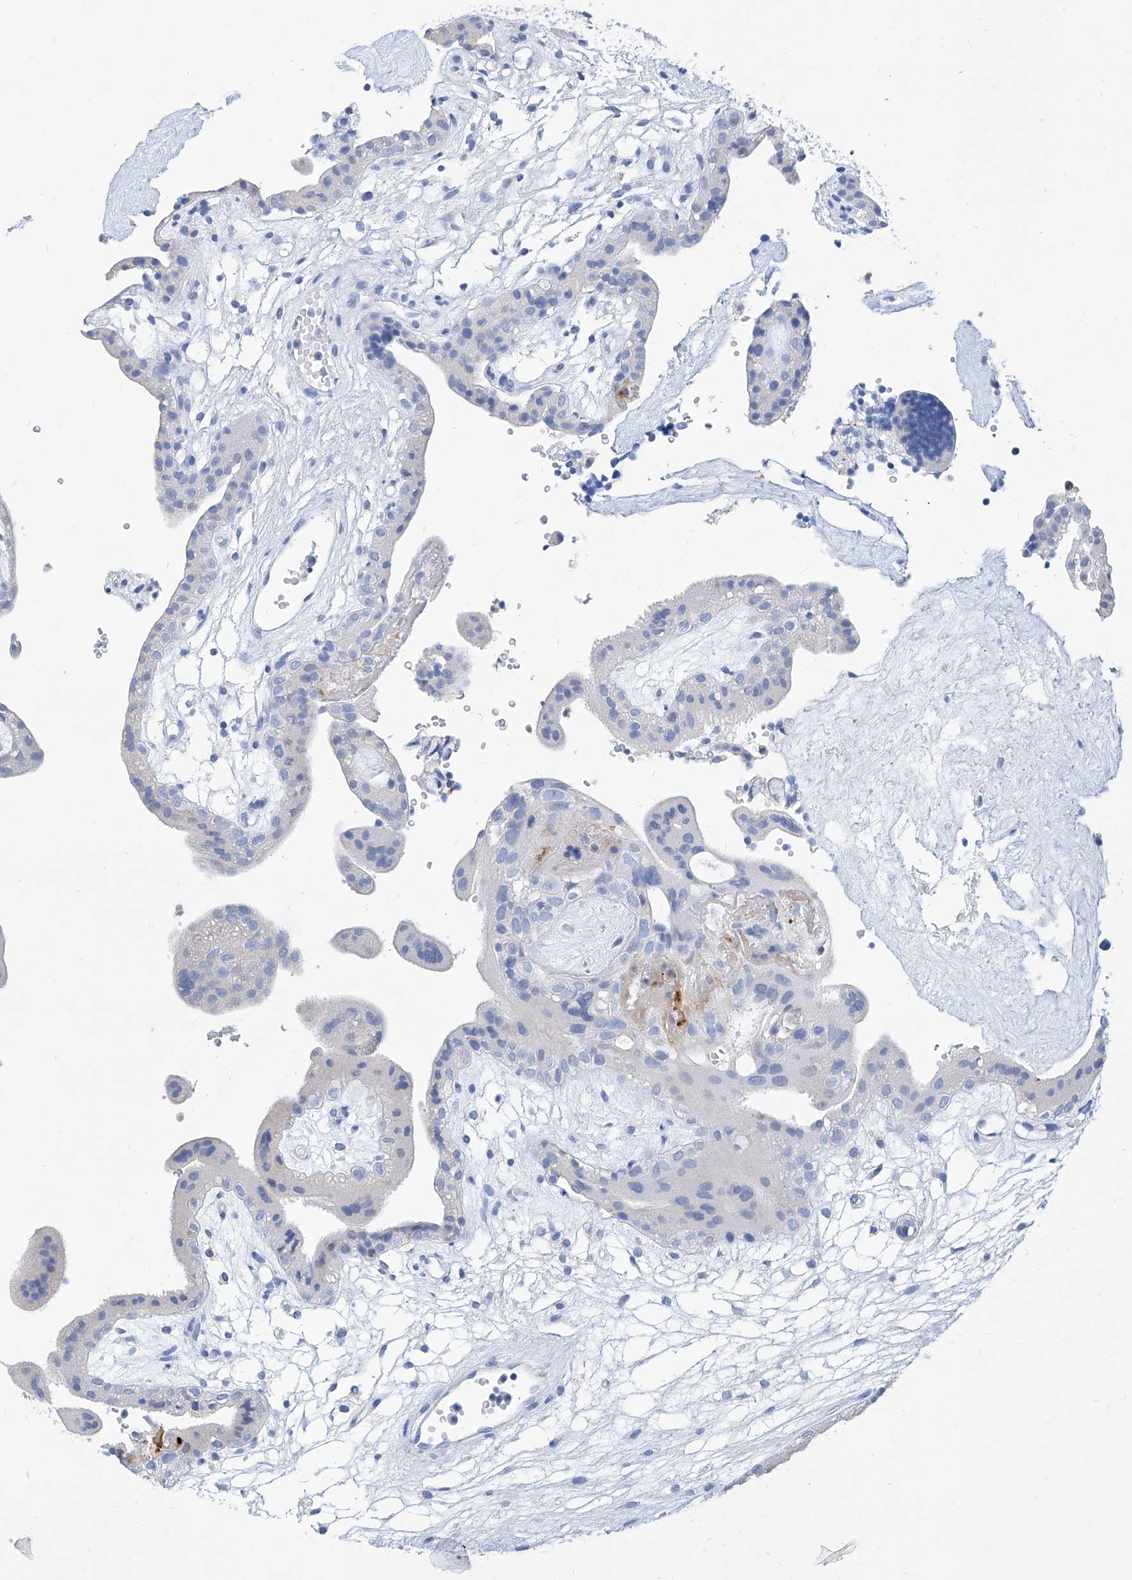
{"staining": {"intensity": "negative", "quantity": "none", "location": "none"}, "tissue": "placenta", "cell_type": "Decidual cells", "image_type": "normal", "snomed": [{"axis": "morphology", "description": "Normal tissue, NOS"}, {"axis": "topography", "description": "Placenta"}], "caption": "Decidual cells show no significant protein expression in unremarkable placenta. (Immunohistochemistry (ihc), brightfield microscopy, high magnification).", "gene": "SLC25A29", "patient": {"sex": "female", "age": 18}}